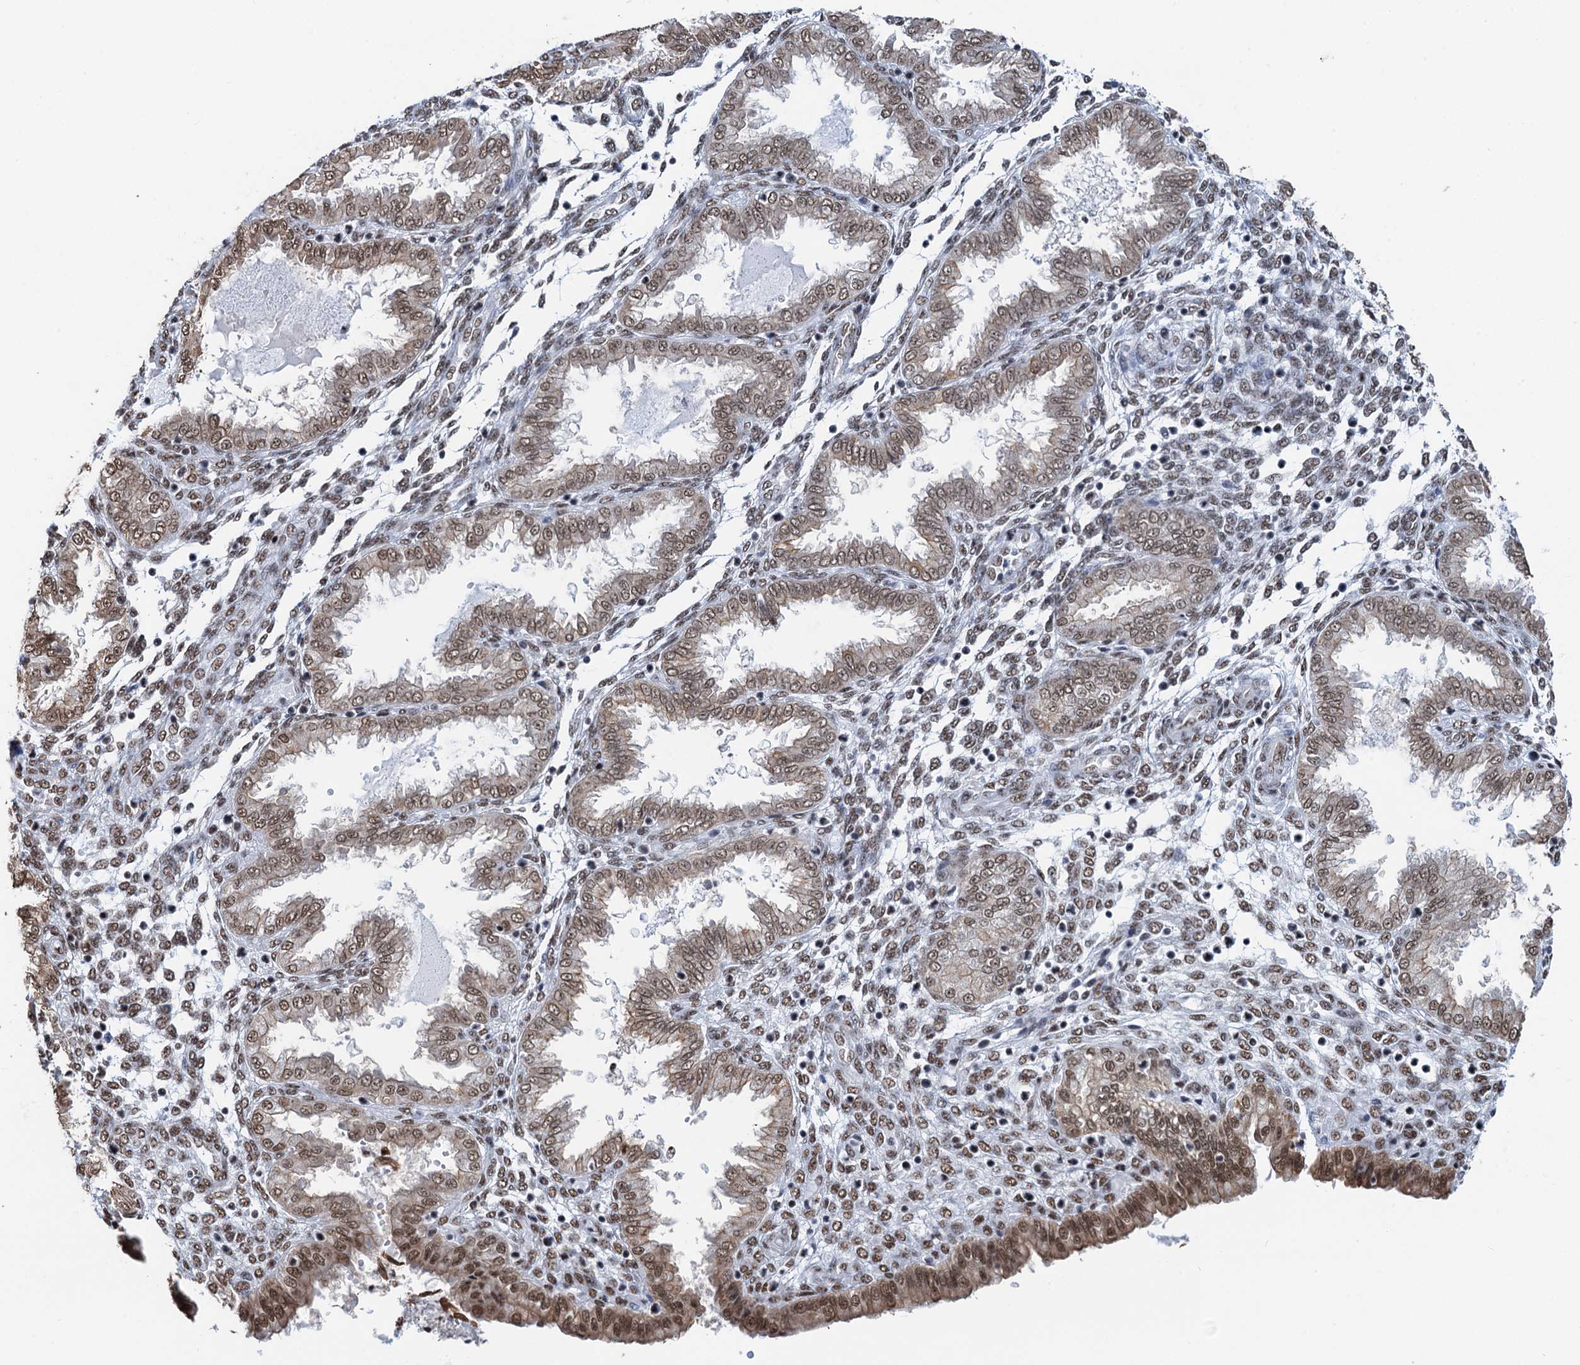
{"staining": {"intensity": "moderate", "quantity": "25%-75%", "location": "nuclear"}, "tissue": "endometrium", "cell_type": "Cells in endometrial stroma", "image_type": "normal", "snomed": [{"axis": "morphology", "description": "Normal tissue, NOS"}, {"axis": "topography", "description": "Endometrium"}], "caption": "Normal endometrium was stained to show a protein in brown. There is medium levels of moderate nuclear positivity in approximately 25%-75% of cells in endometrial stroma. The staining is performed using DAB brown chromogen to label protein expression. The nuclei are counter-stained blue using hematoxylin.", "gene": "ZNF609", "patient": {"sex": "female", "age": 33}}